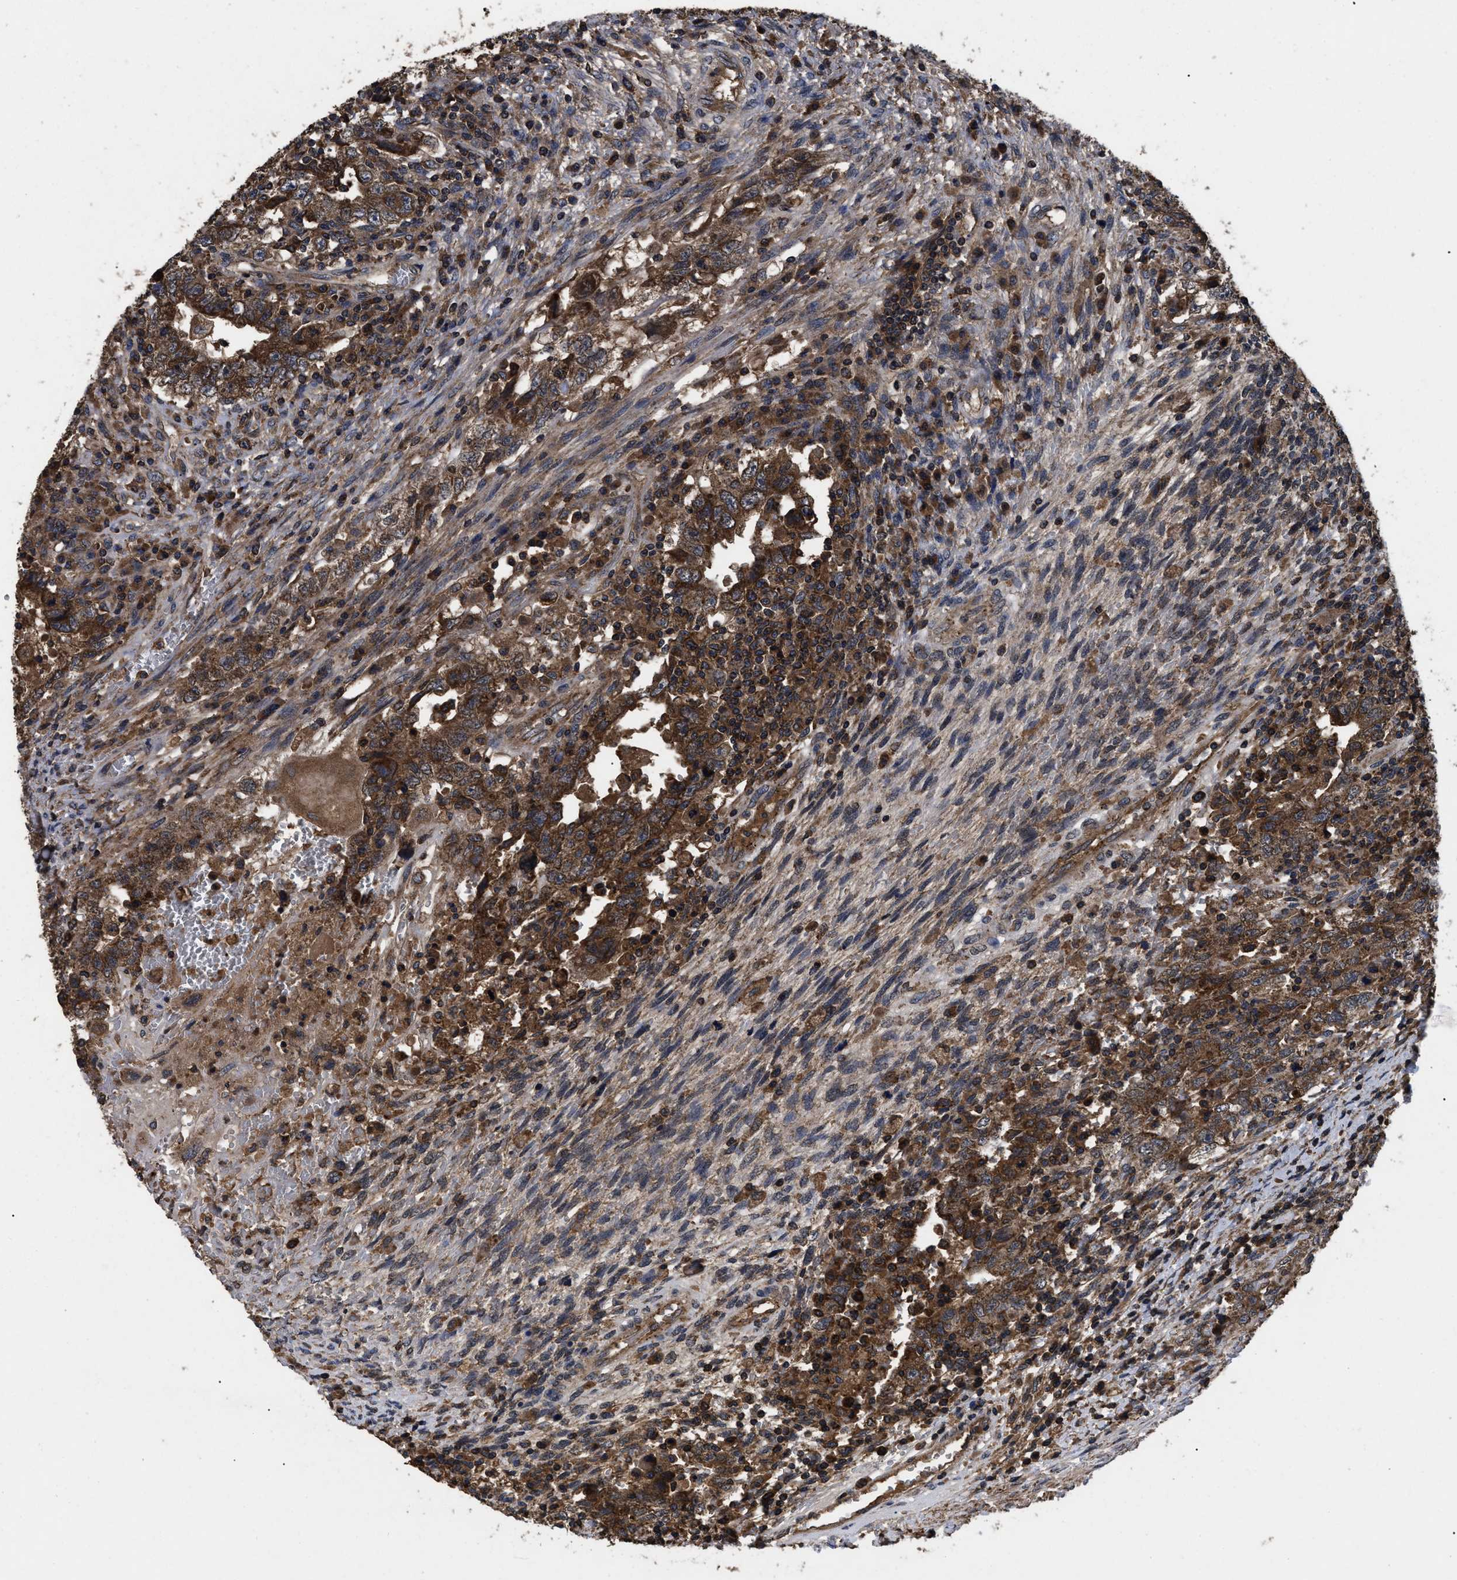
{"staining": {"intensity": "moderate", "quantity": ">75%", "location": "cytoplasmic/membranous"}, "tissue": "testis cancer", "cell_type": "Tumor cells", "image_type": "cancer", "snomed": [{"axis": "morphology", "description": "Carcinoma, Embryonal, NOS"}, {"axis": "topography", "description": "Testis"}], "caption": "Immunohistochemistry (IHC) staining of testis embryonal carcinoma, which displays medium levels of moderate cytoplasmic/membranous expression in about >75% of tumor cells indicating moderate cytoplasmic/membranous protein expression. The staining was performed using DAB (brown) for protein detection and nuclei were counterstained in hematoxylin (blue).", "gene": "LRRC3", "patient": {"sex": "male", "age": 26}}